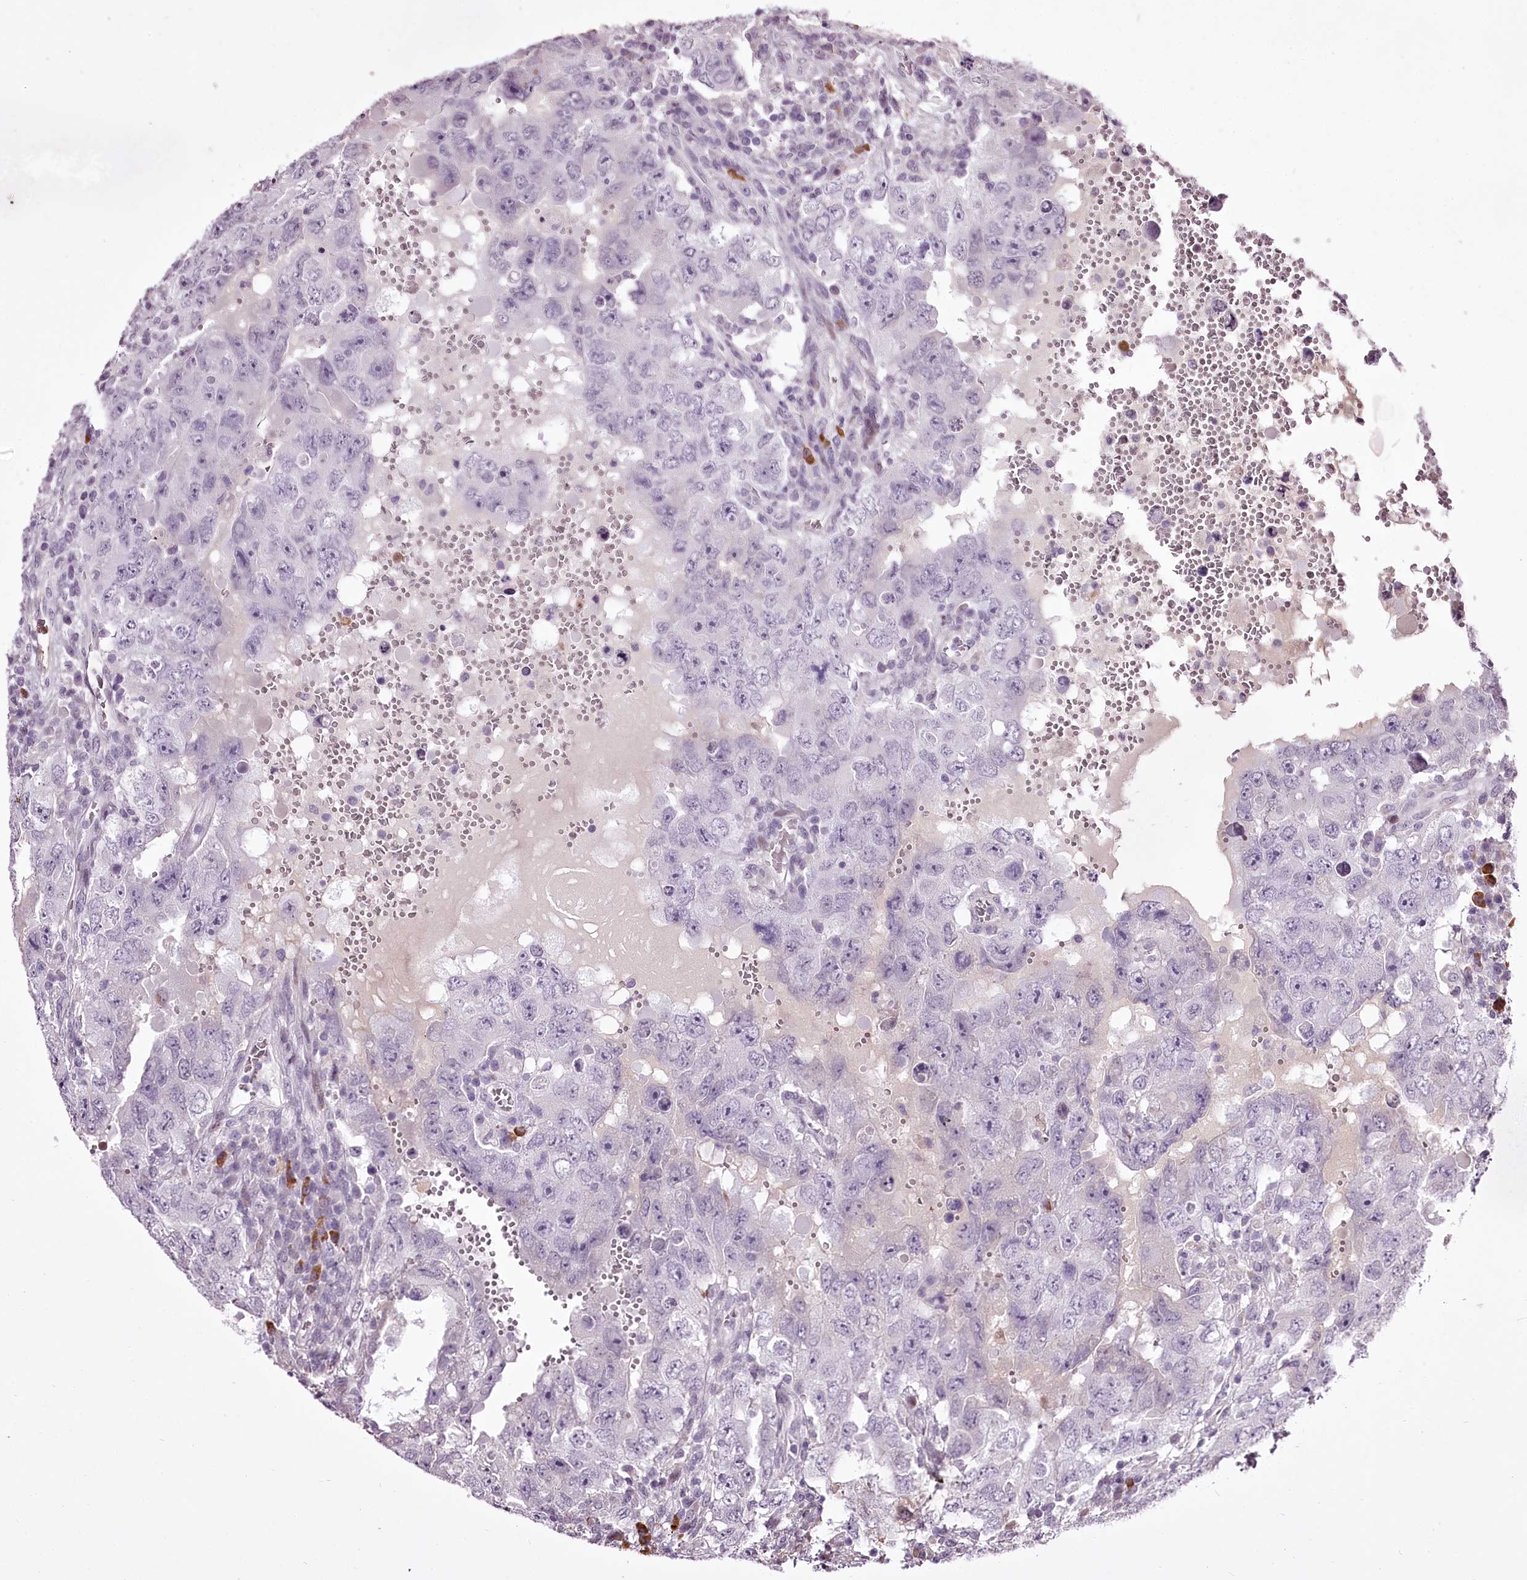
{"staining": {"intensity": "negative", "quantity": "none", "location": "none"}, "tissue": "testis cancer", "cell_type": "Tumor cells", "image_type": "cancer", "snomed": [{"axis": "morphology", "description": "Carcinoma, Embryonal, NOS"}, {"axis": "topography", "description": "Testis"}], "caption": "Tumor cells show no significant expression in testis cancer.", "gene": "C1orf56", "patient": {"sex": "male", "age": 26}}